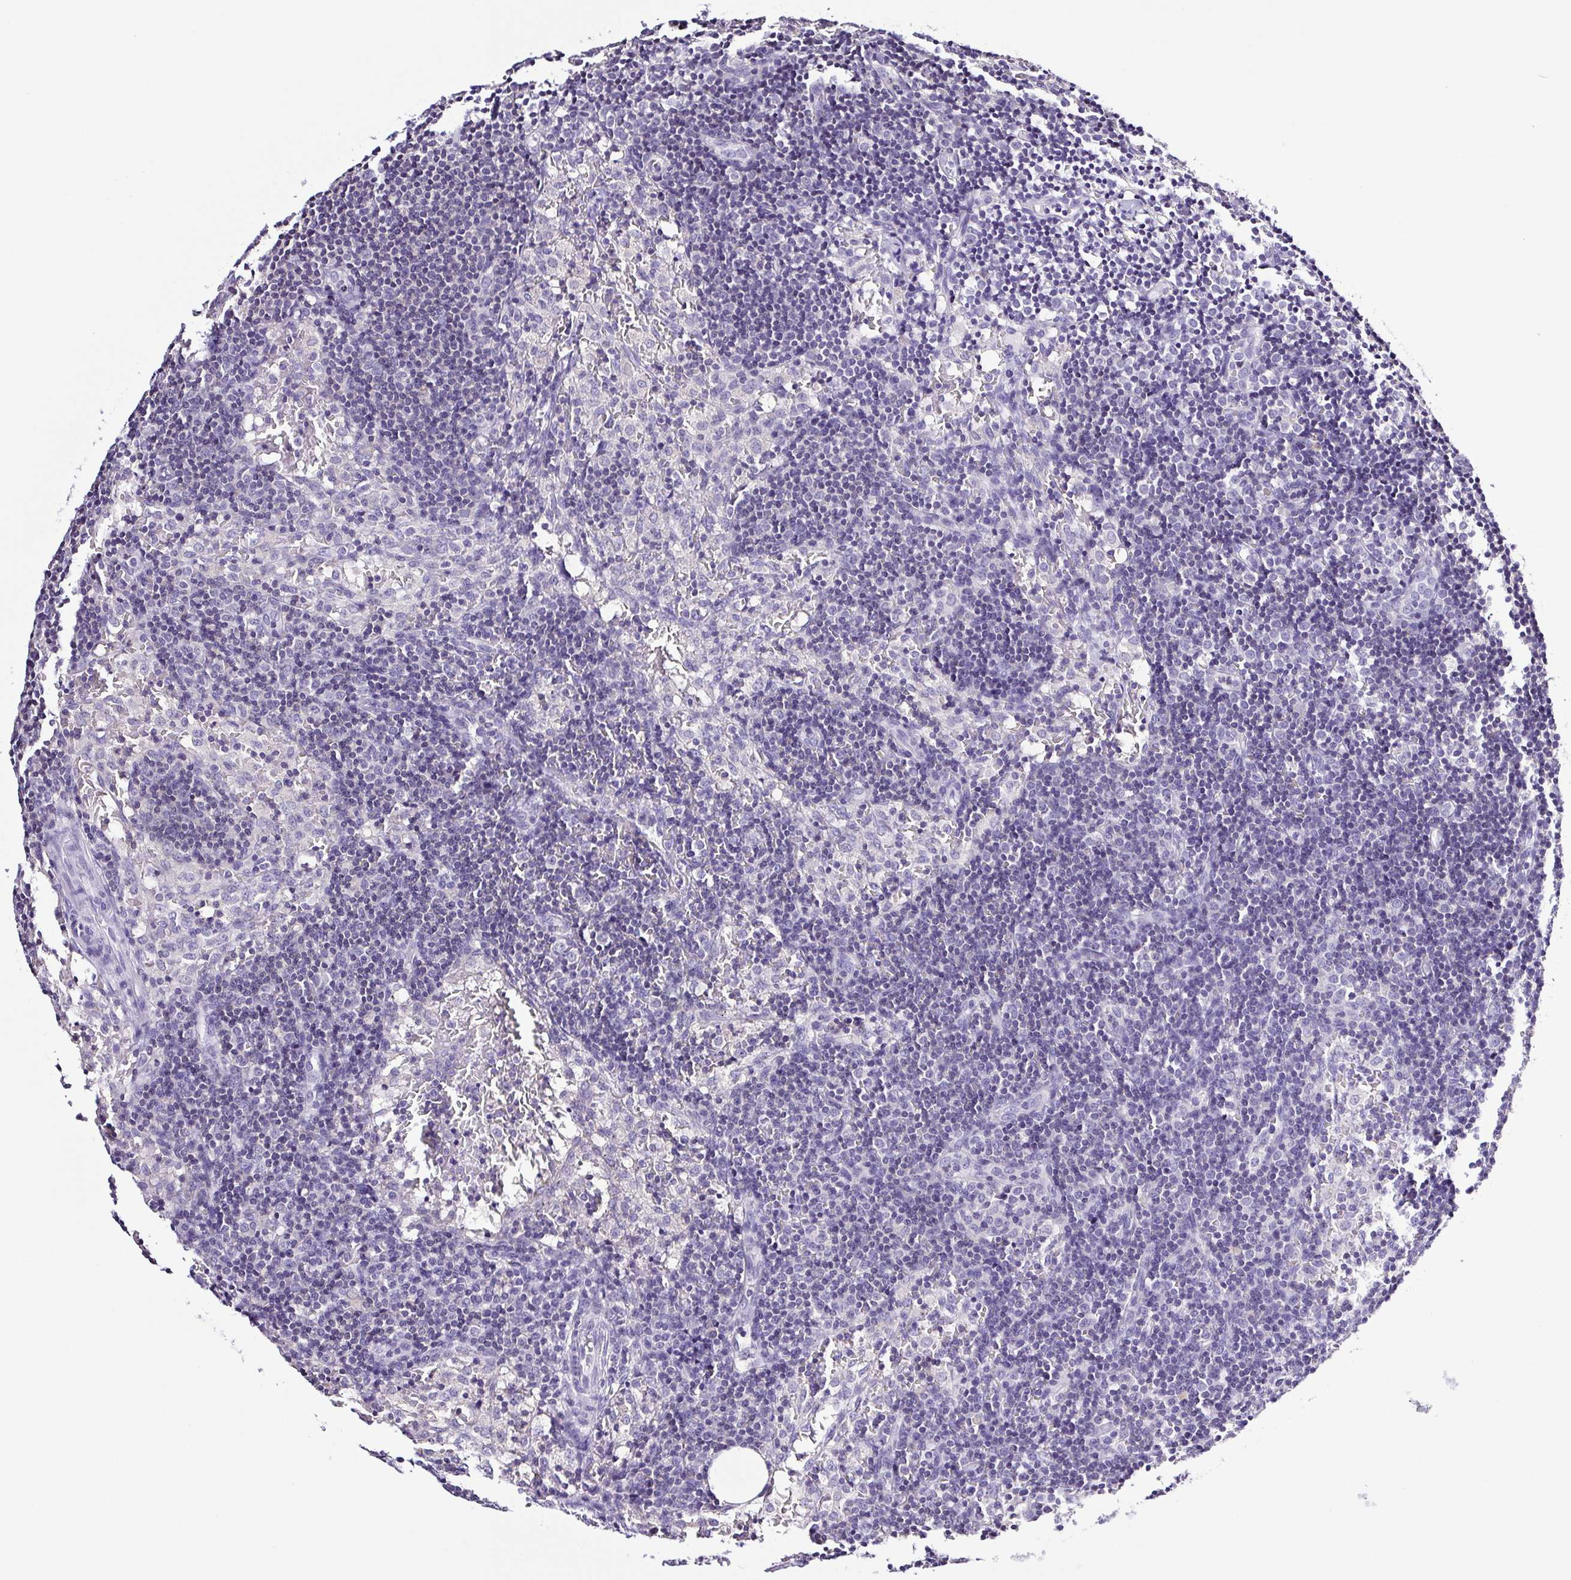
{"staining": {"intensity": "negative", "quantity": "none", "location": "none"}, "tissue": "lymph node", "cell_type": "Germinal center cells", "image_type": "normal", "snomed": [{"axis": "morphology", "description": "Normal tissue, NOS"}, {"axis": "topography", "description": "Lymph node"}], "caption": "Germinal center cells show no significant staining in unremarkable lymph node. (DAB immunohistochemistry (IHC), high magnification).", "gene": "SYNPR", "patient": {"sex": "female", "age": 41}}